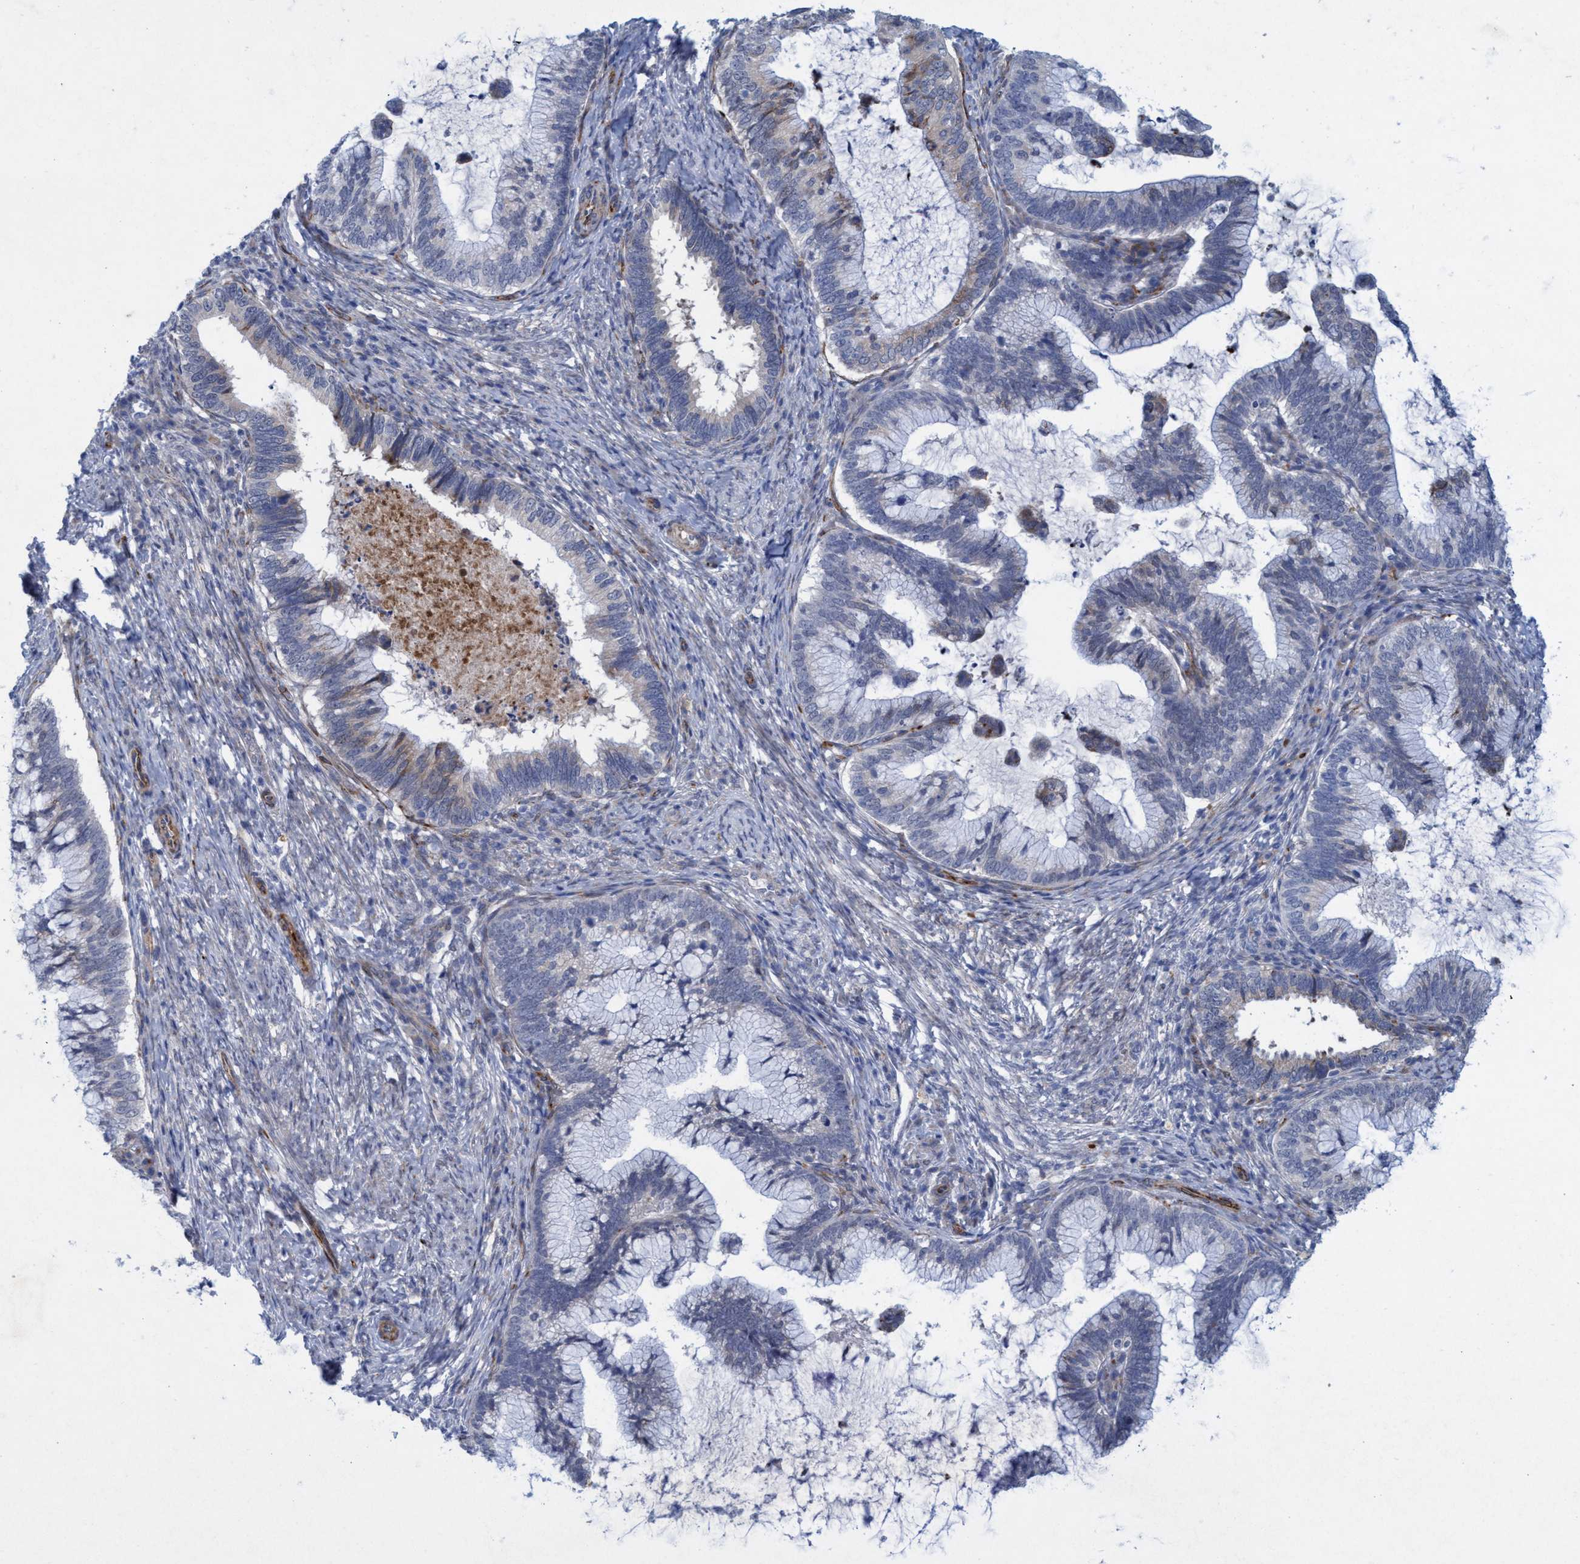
{"staining": {"intensity": "moderate", "quantity": "<25%", "location": "cytoplasmic/membranous"}, "tissue": "cervical cancer", "cell_type": "Tumor cells", "image_type": "cancer", "snomed": [{"axis": "morphology", "description": "Adenocarcinoma, NOS"}, {"axis": "topography", "description": "Cervix"}], "caption": "There is low levels of moderate cytoplasmic/membranous expression in tumor cells of cervical cancer, as demonstrated by immunohistochemical staining (brown color).", "gene": "SLC43A2", "patient": {"sex": "female", "age": 36}}